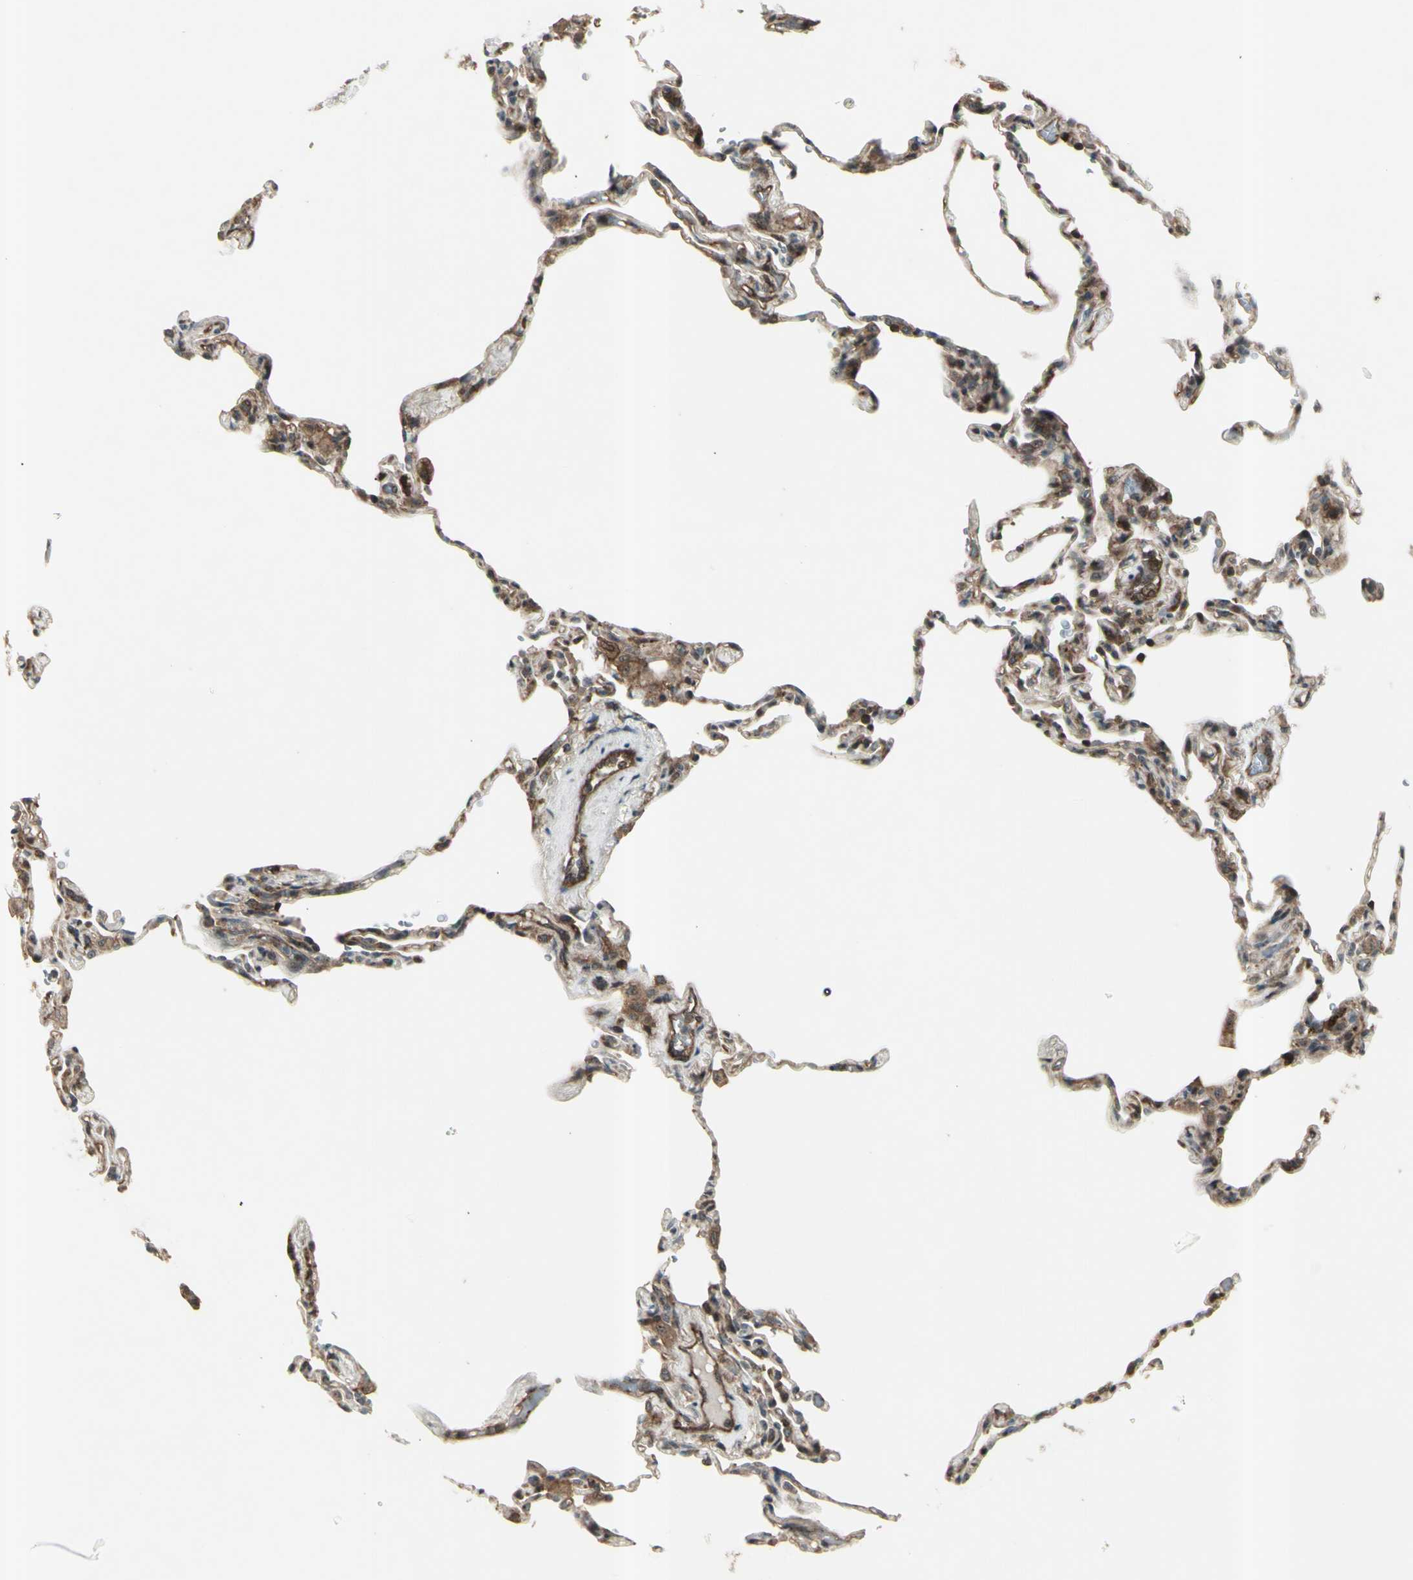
{"staining": {"intensity": "weak", "quantity": "25%-75%", "location": "cytoplasmic/membranous"}, "tissue": "lung", "cell_type": "Alveolar cells", "image_type": "normal", "snomed": [{"axis": "morphology", "description": "Normal tissue, NOS"}, {"axis": "topography", "description": "Lung"}], "caption": "A high-resolution photomicrograph shows immunohistochemistry staining of benign lung, which demonstrates weak cytoplasmic/membranous staining in approximately 25%-75% of alveolar cells.", "gene": "FXYD5", "patient": {"sex": "male", "age": 59}}